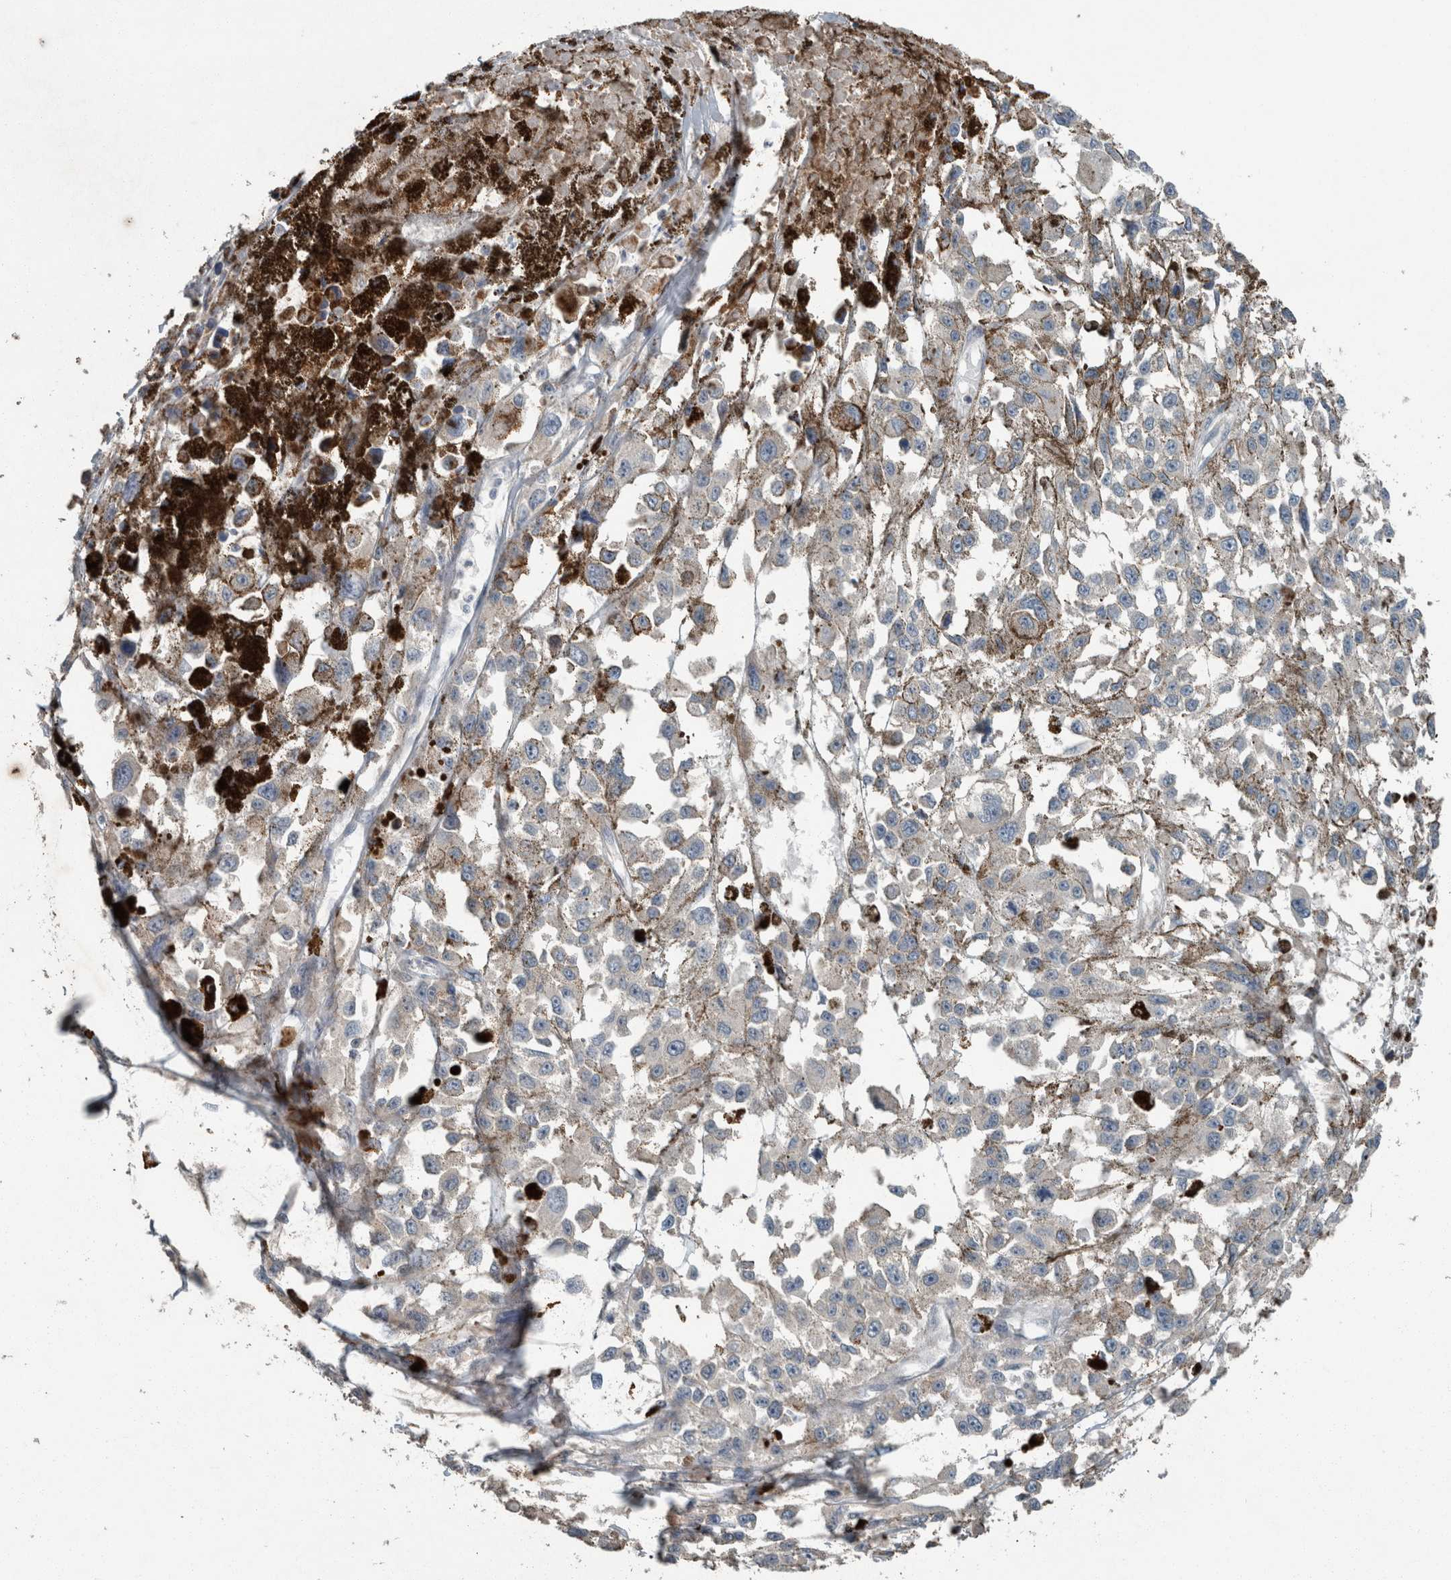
{"staining": {"intensity": "negative", "quantity": "none", "location": "none"}, "tissue": "melanoma", "cell_type": "Tumor cells", "image_type": "cancer", "snomed": [{"axis": "morphology", "description": "Malignant melanoma, Metastatic site"}, {"axis": "topography", "description": "Lymph node"}], "caption": "There is no significant staining in tumor cells of malignant melanoma (metastatic site).", "gene": "KNTC1", "patient": {"sex": "male", "age": 59}}